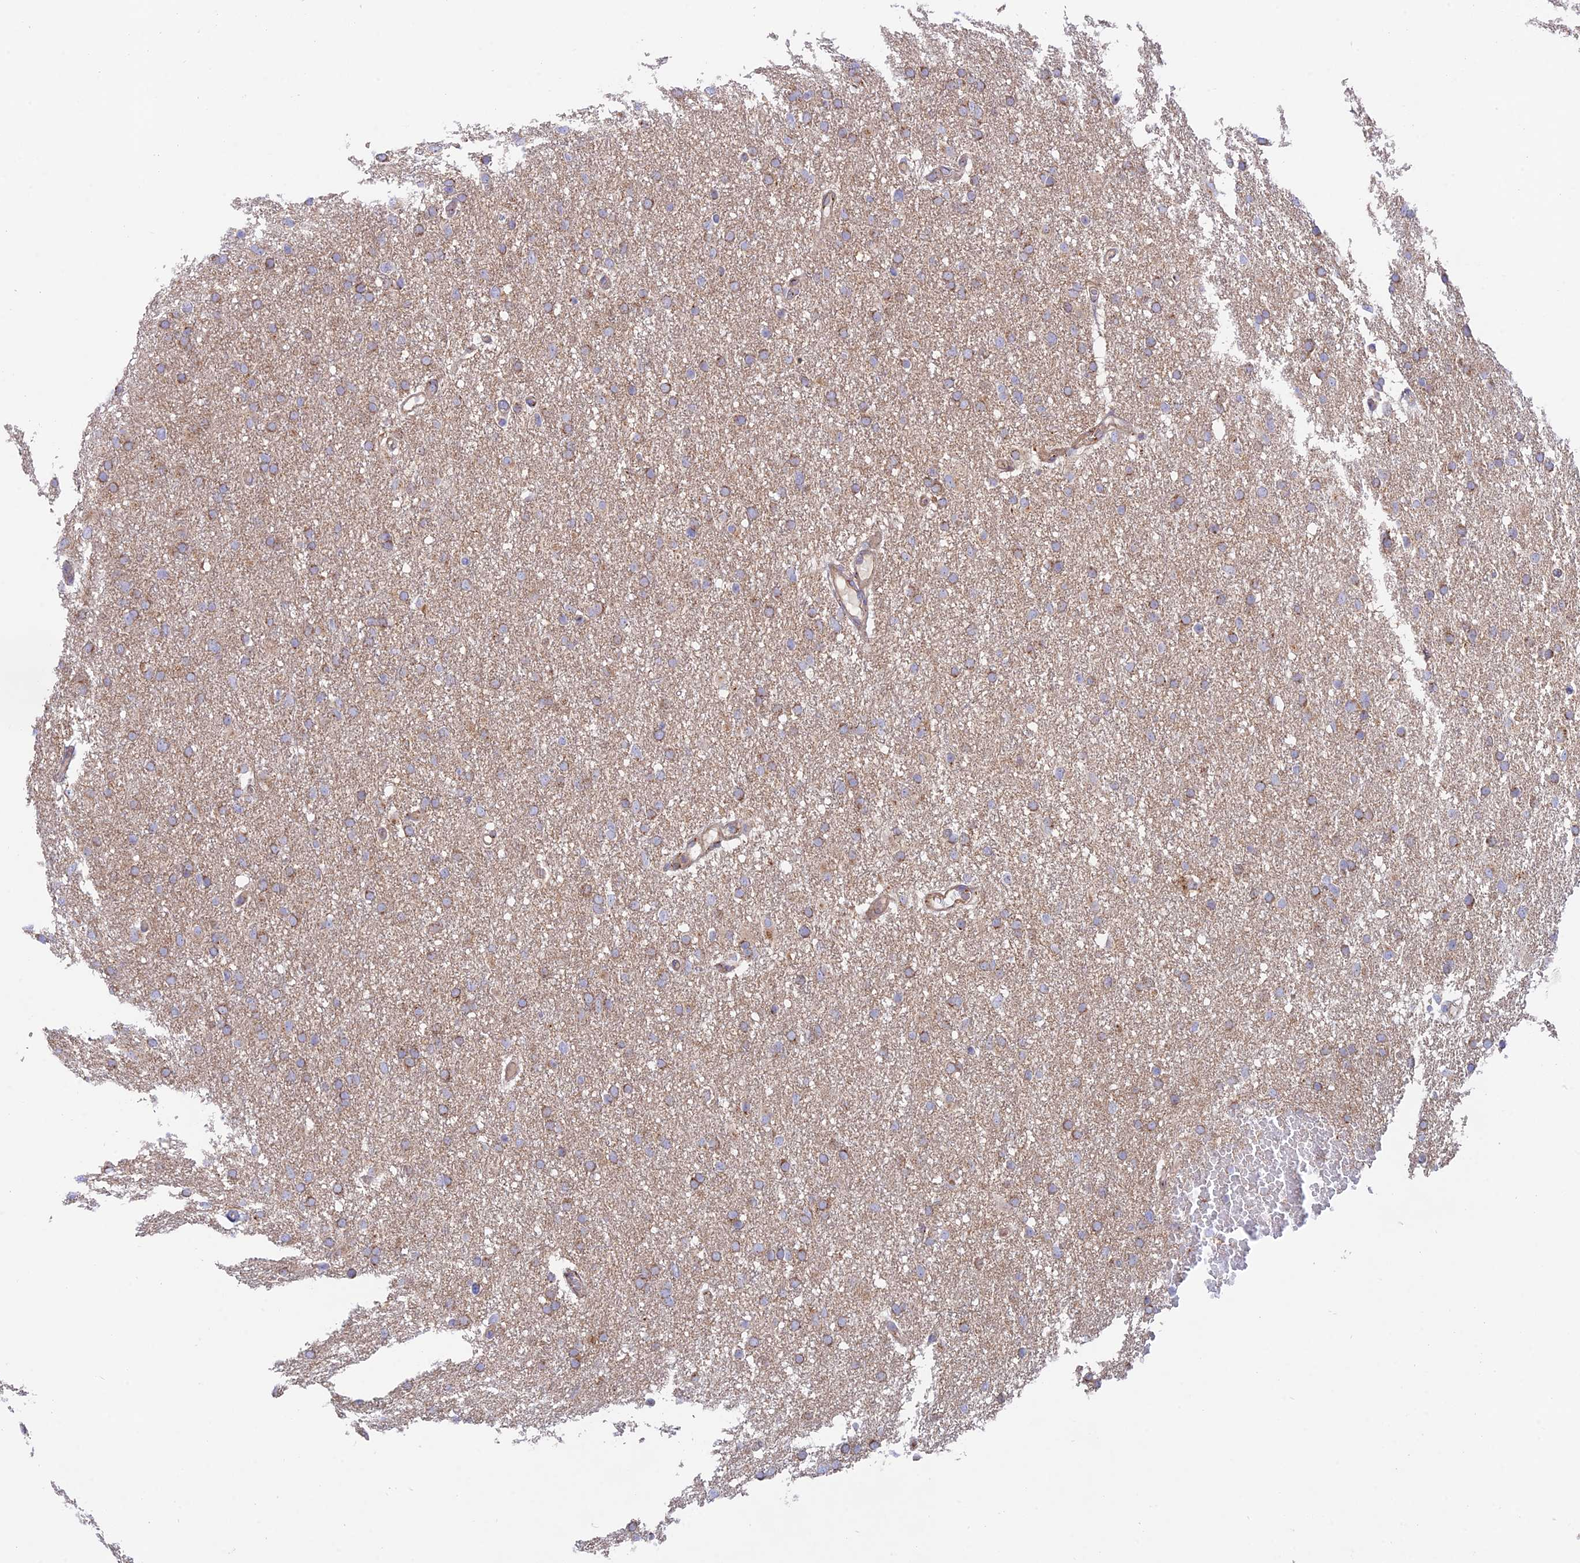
{"staining": {"intensity": "weak", "quantity": ">75%", "location": "cytoplasmic/membranous"}, "tissue": "glioma", "cell_type": "Tumor cells", "image_type": "cancer", "snomed": [{"axis": "morphology", "description": "Glioma, malignant, High grade"}, {"axis": "topography", "description": "Cerebral cortex"}], "caption": "Approximately >75% of tumor cells in human malignant glioma (high-grade) reveal weak cytoplasmic/membranous protein expression as visualized by brown immunohistochemical staining.", "gene": "GOLGA3", "patient": {"sex": "female", "age": 36}}